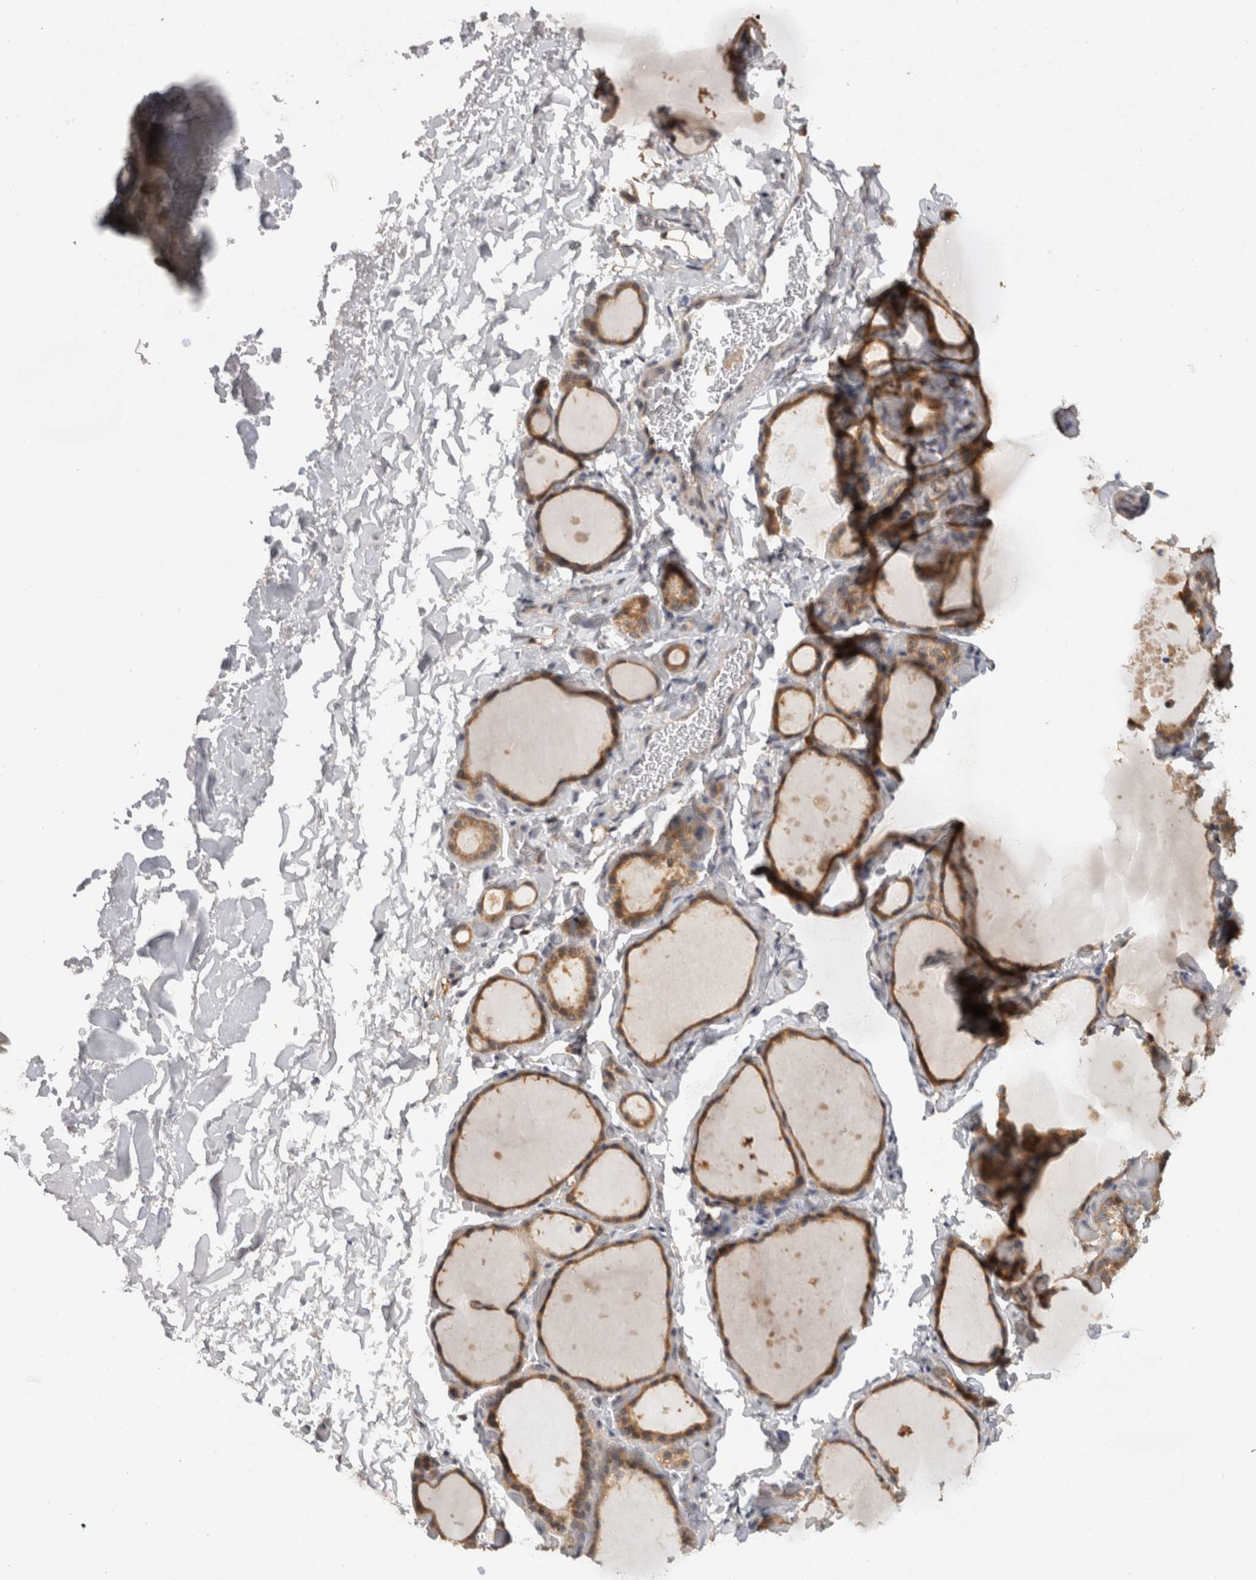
{"staining": {"intensity": "moderate", "quantity": ">75%", "location": "cytoplasmic/membranous"}, "tissue": "thyroid gland", "cell_type": "Glandular cells", "image_type": "normal", "snomed": [{"axis": "morphology", "description": "Normal tissue, NOS"}, {"axis": "topography", "description": "Thyroid gland"}], "caption": "Immunohistochemistry (IHC) of benign human thyroid gland shows medium levels of moderate cytoplasmic/membranous positivity in approximately >75% of glandular cells.", "gene": "ACAT2", "patient": {"sex": "female", "age": 44}}